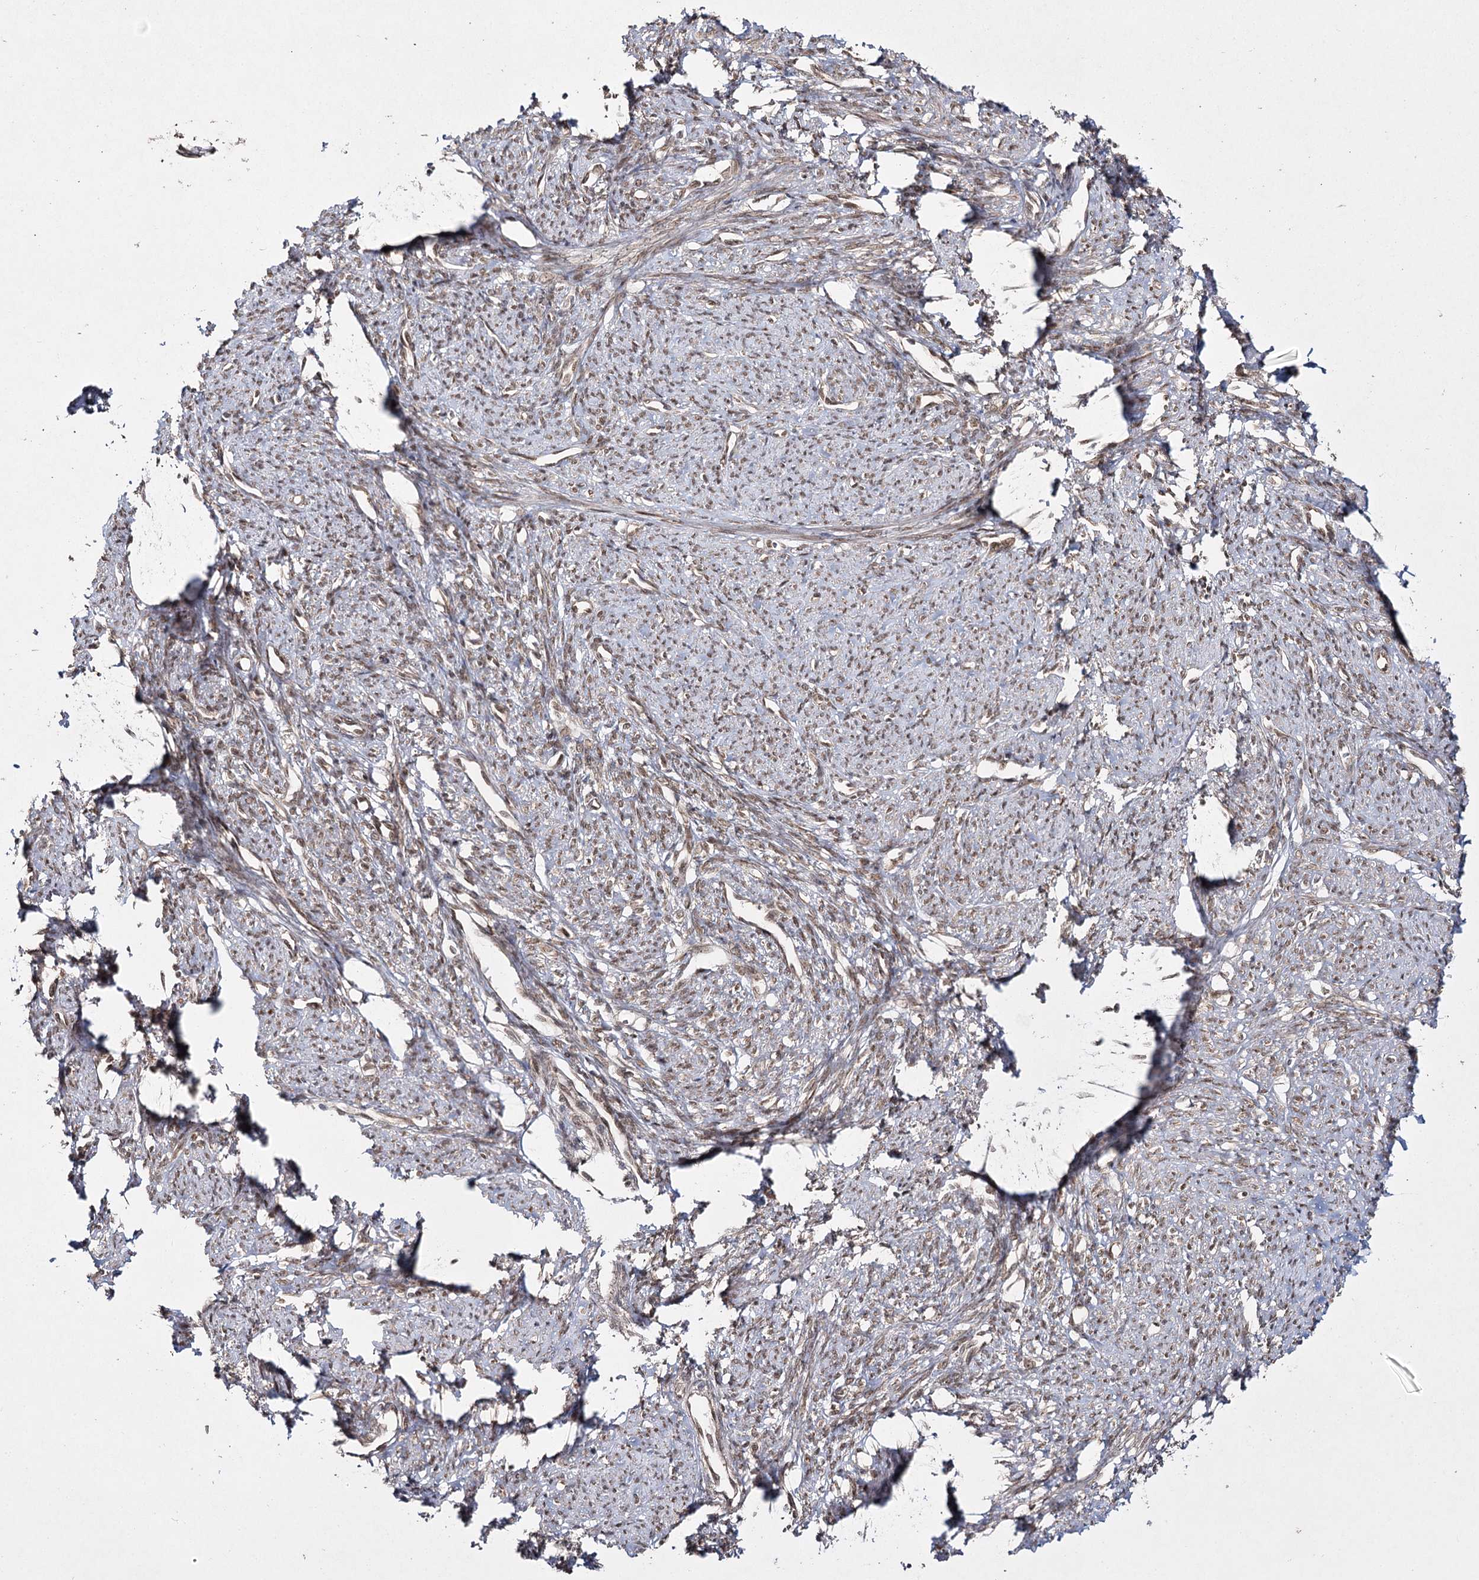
{"staining": {"intensity": "moderate", "quantity": "25%-75%", "location": "cytoplasmic/membranous,nuclear"}, "tissue": "smooth muscle", "cell_type": "Smooth muscle cells", "image_type": "normal", "snomed": [{"axis": "morphology", "description": "Normal tissue, NOS"}, {"axis": "topography", "description": "Smooth muscle"}, {"axis": "topography", "description": "Uterus"}], "caption": "Immunohistochemical staining of unremarkable human smooth muscle reveals medium levels of moderate cytoplasmic/membranous,nuclear expression in about 25%-75% of smooth muscle cells.", "gene": "TRNT1", "patient": {"sex": "female", "age": 59}}